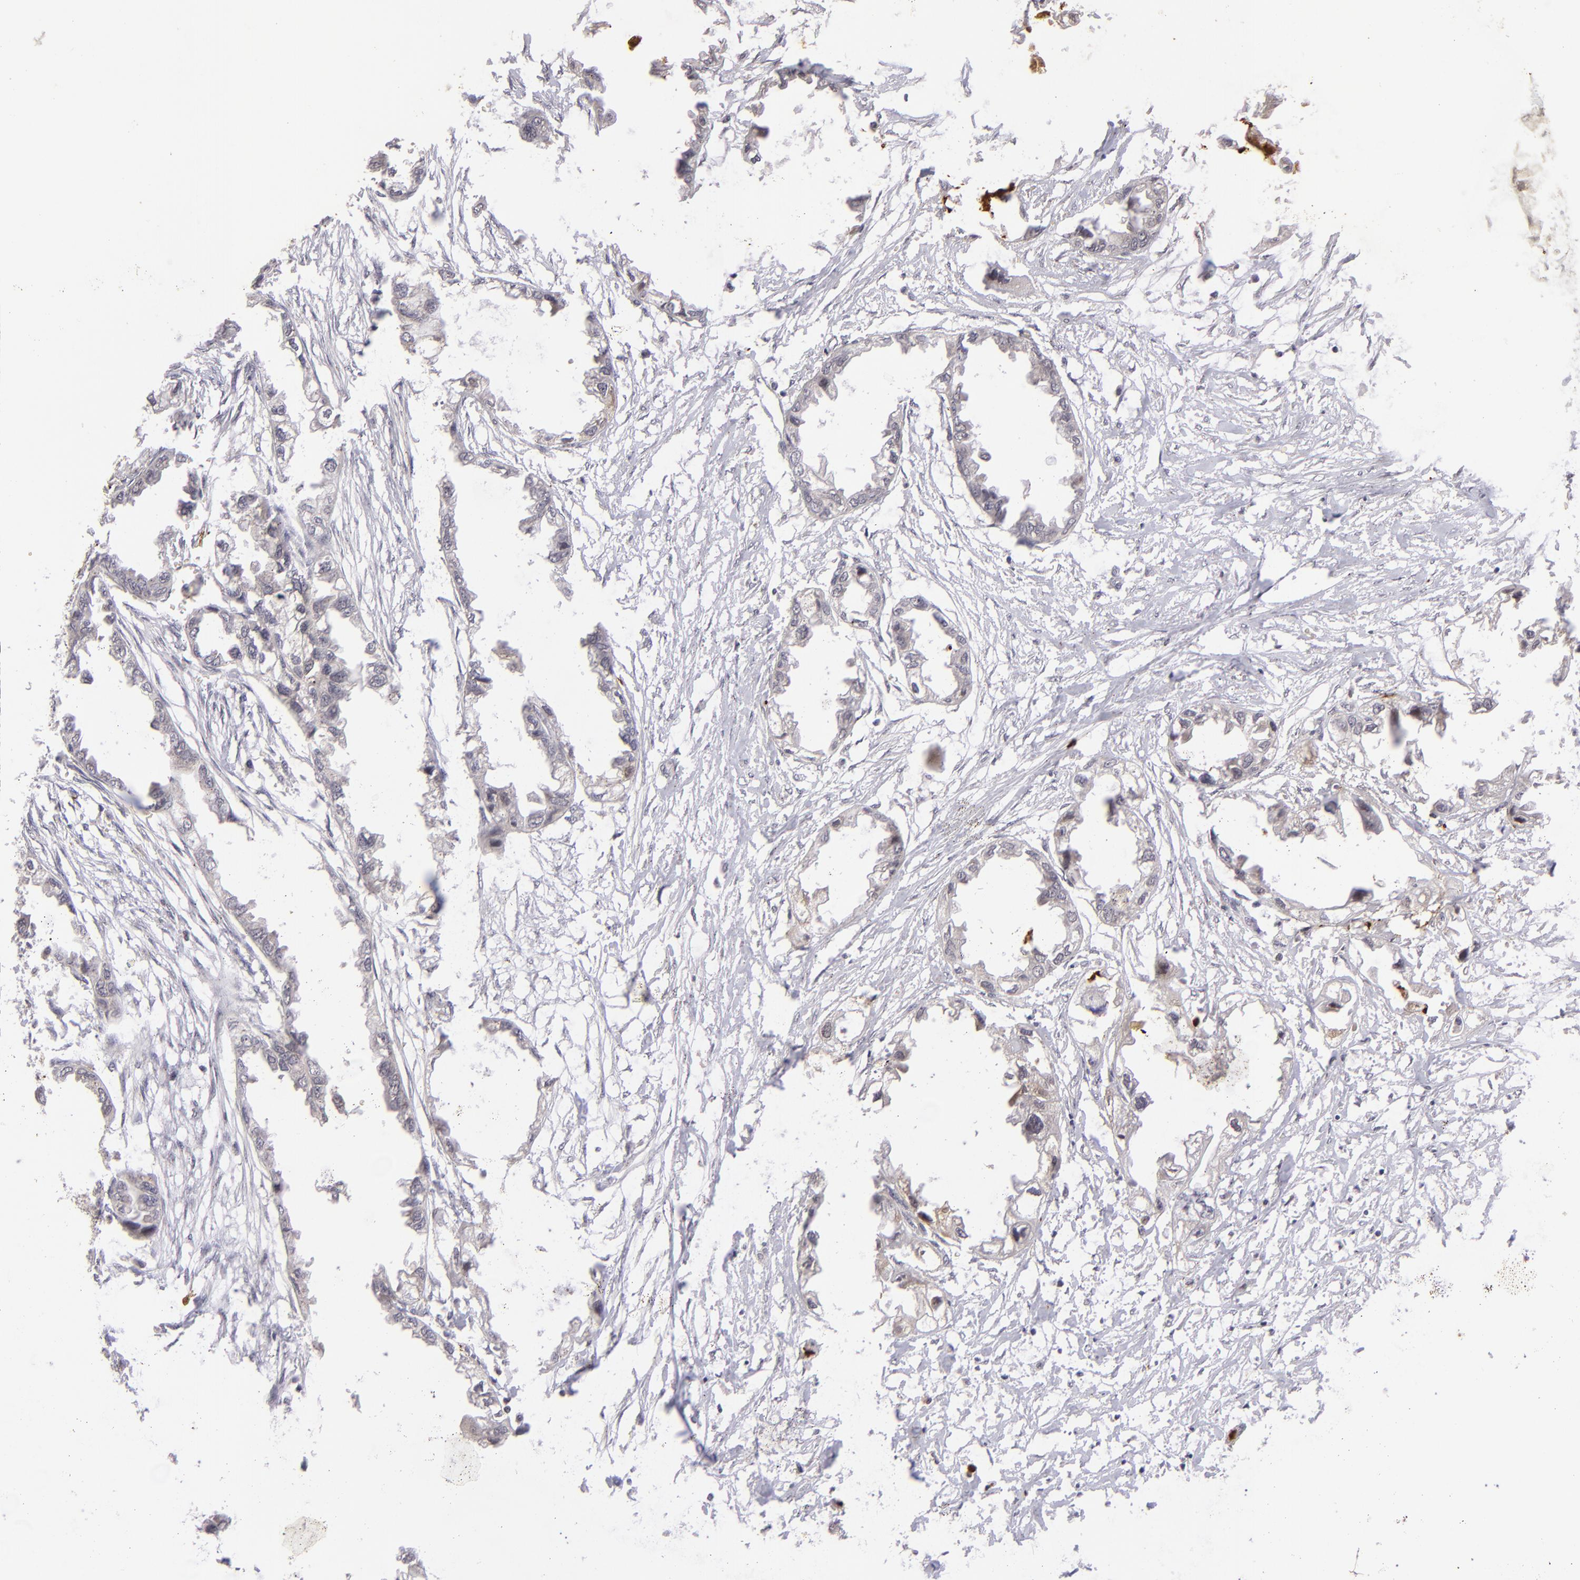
{"staining": {"intensity": "negative", "quantity": "none", "location": "none"}, "tissue": "endometrial cancer", "cell_type": "Tumor cells", "image_type": "cancer", "snomed": [{"axis": "morphology", "description": "Adenocarcinoma, NOS"}, {"axis": "topography", "description": "Endometrium"}], "caption": "Tumor cells show no significant staining in endometrial adenocarcinoma.", "gene": "RXRG", "patient": {"sex": "female", "age": 67}}